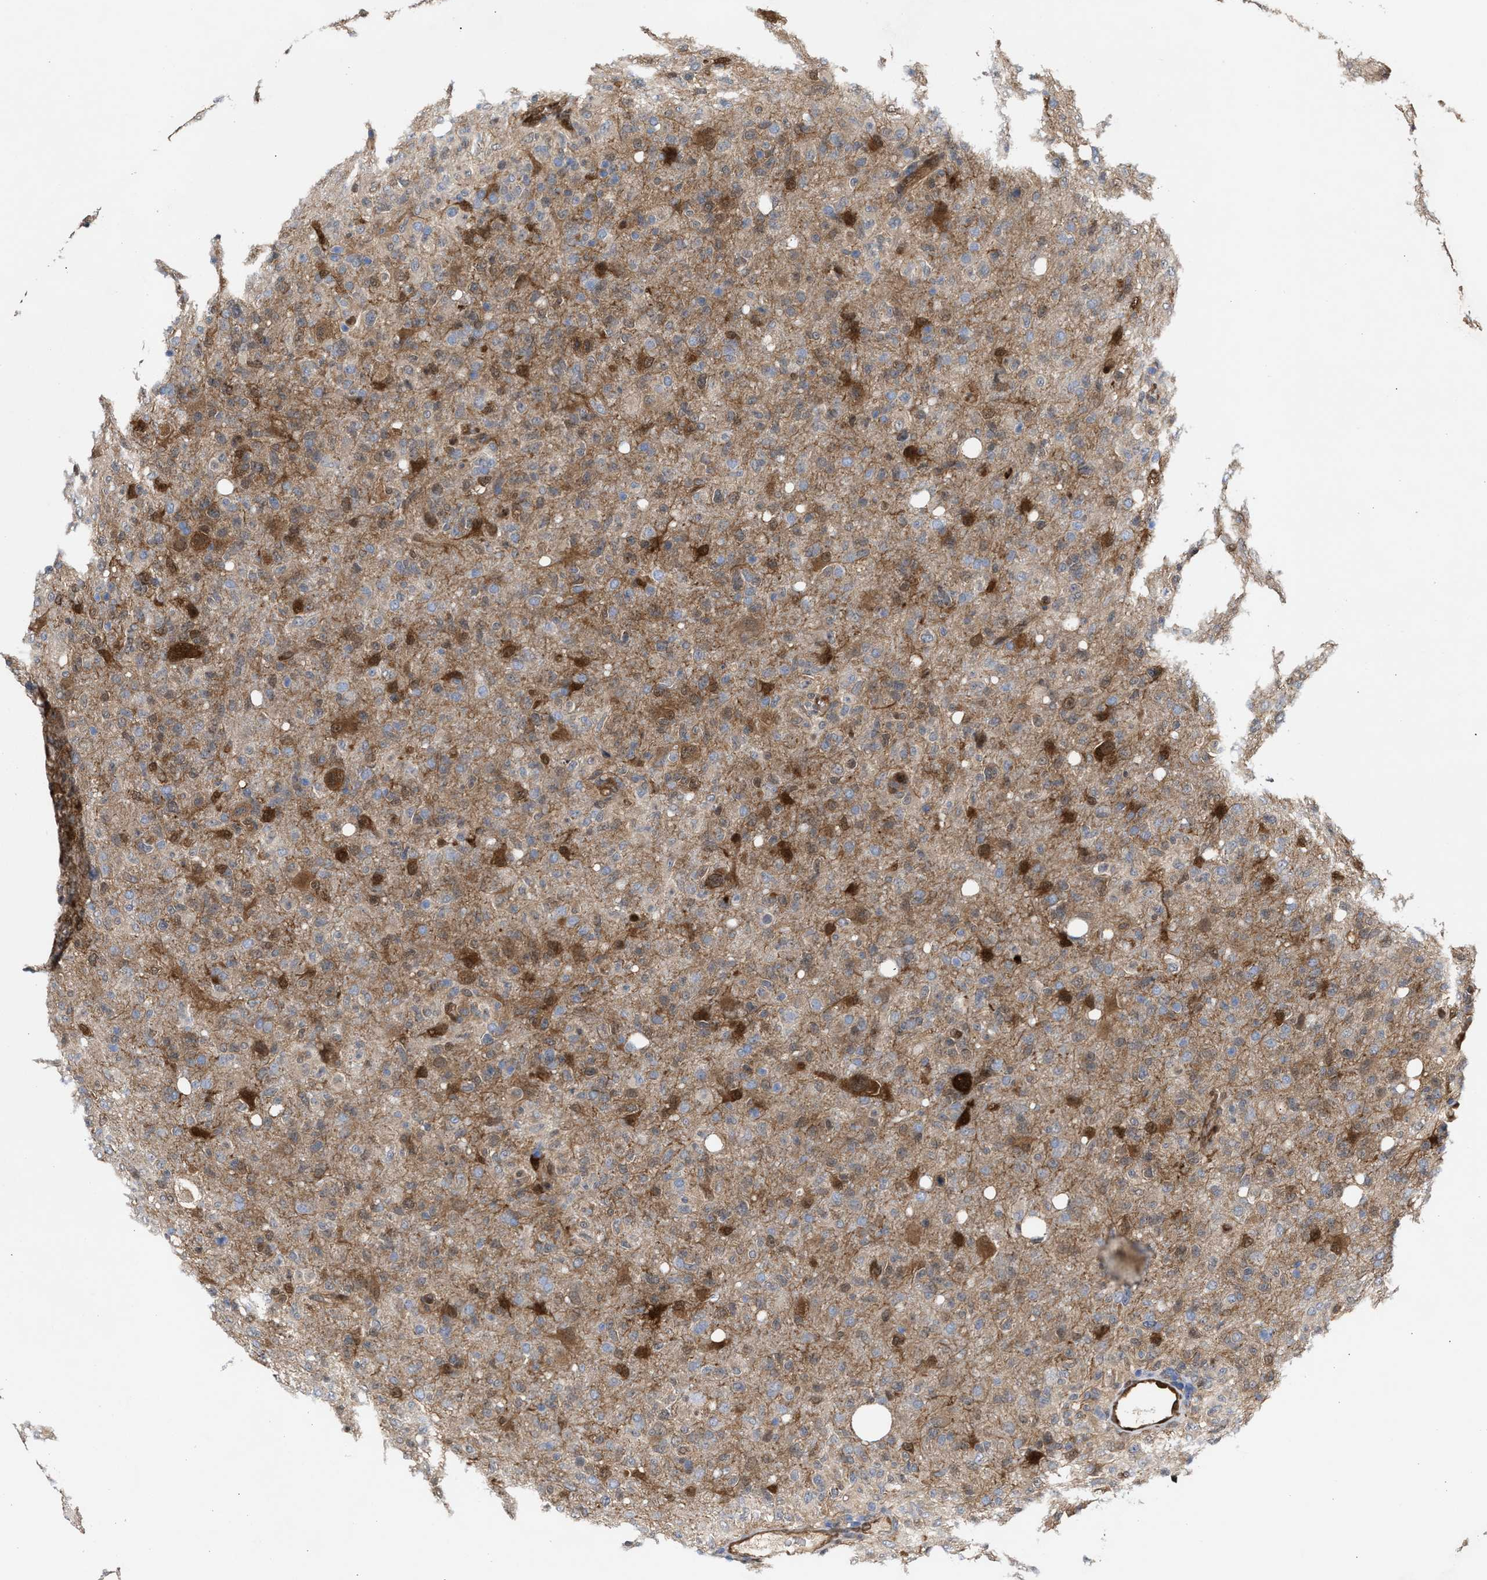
{"staining": {"intensity": "strong", "quantity": "<25%", "location": "cytoplasmic/membranous,nuclear"}, "tissue": "glioma", "cell_type": "Tumor cells", "image_type": "cancer", "snomed": [{"axis": "morphology", "description": "Glioma, malignant, High grade"}, {"axis": "topography", "description": "Brain"}], "caption": "A micrograph of malignant glioma (high-grade) stained for a protein shows strong cytoplasmic/membranous and nuclear brown staining in tumor cells. Immunohistochemistry stains the protein in brown and the nuclei are stained blue.", "gene": "TP53I3", "patient": {"sex": "female", "age": 57}}